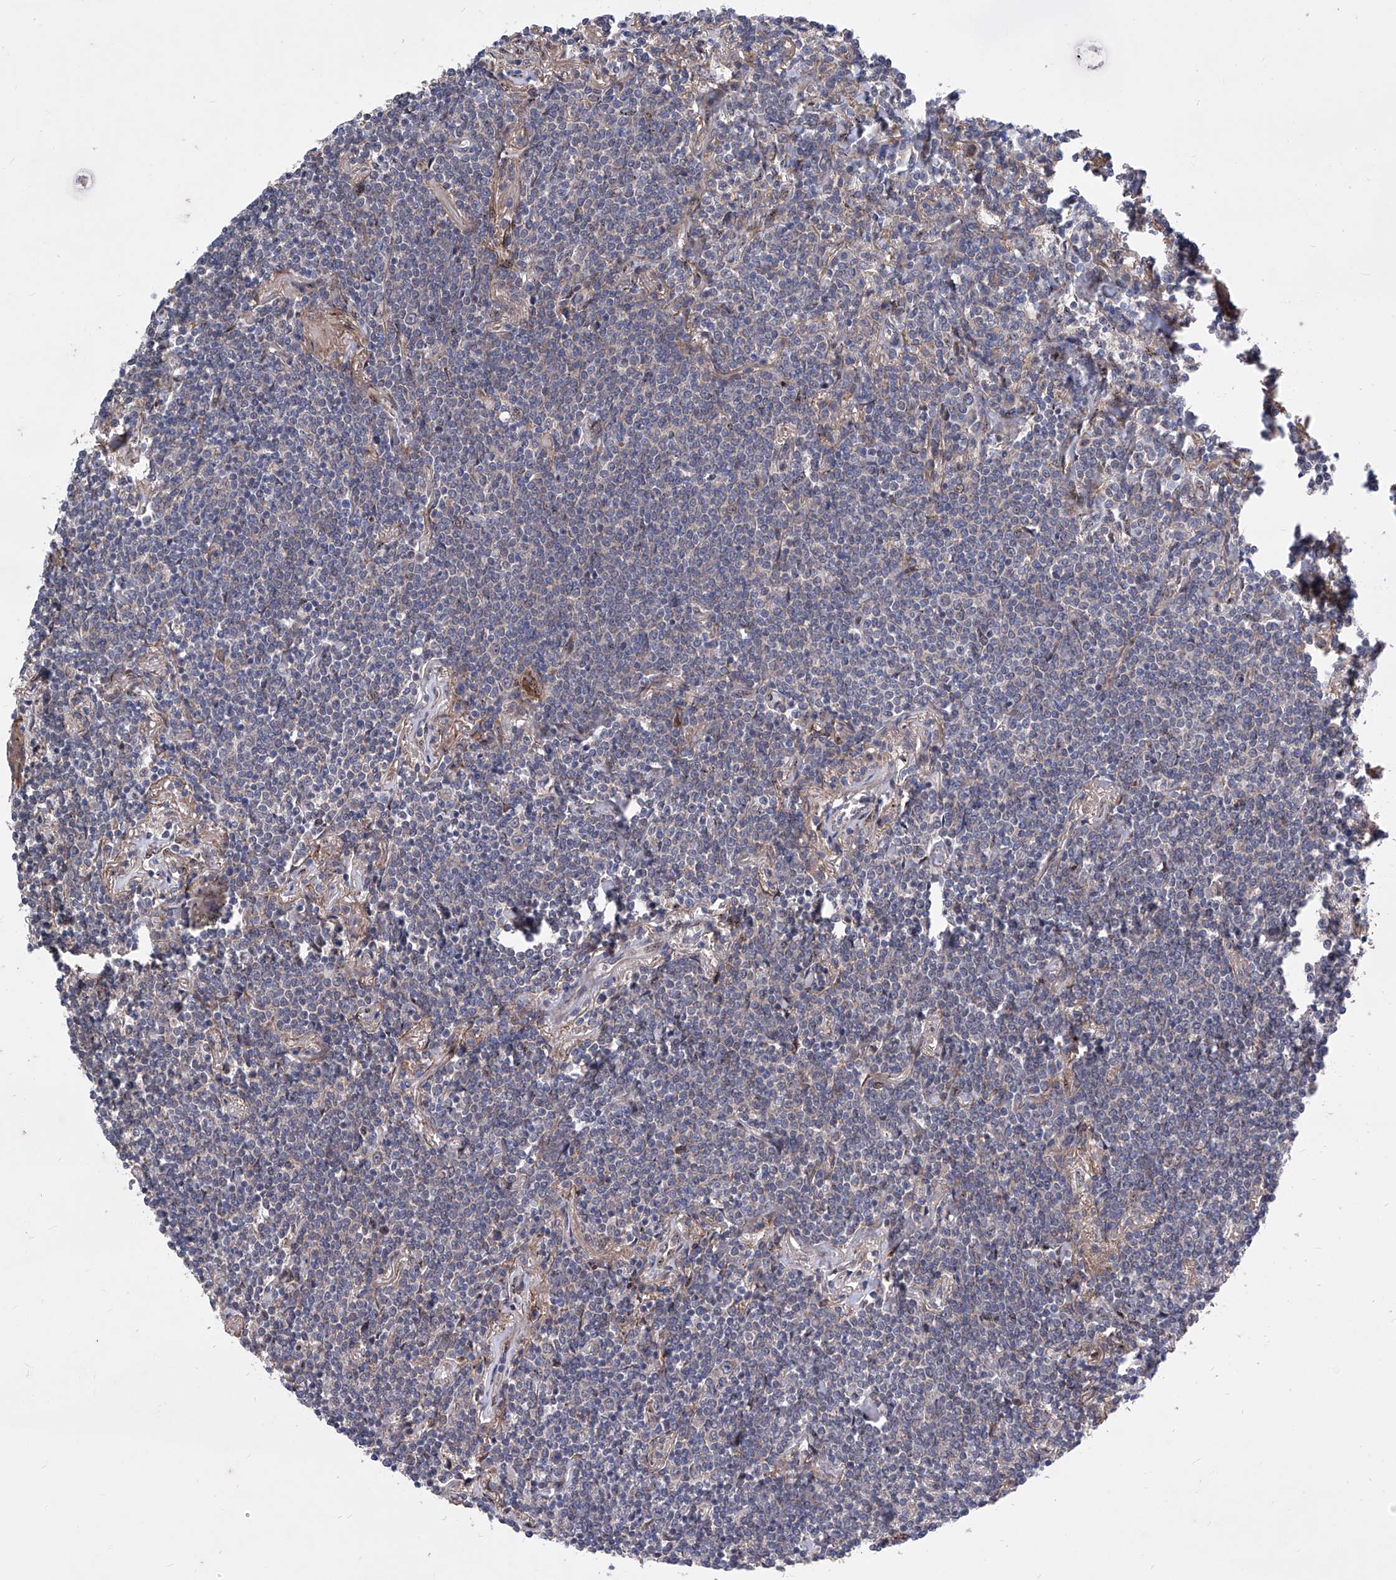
{"staining": {"intensity": "negative", "quantity": "none", "location": "none"}, "tissue": "lymphoma", "cell_type": "Tumor cells", "image_type": "cancer", "snomed": [{"axis": "morphology", "description": "Malignant lymphoma, non-Hodgkin's type, Low grade"}, {"axis": "topography", "description": "Lung"}], "caption": "Tumor cells show no significant protein expression in lymphoma.", "gene": "KTI12", "patient": {"sex": "female", "age": 71}}